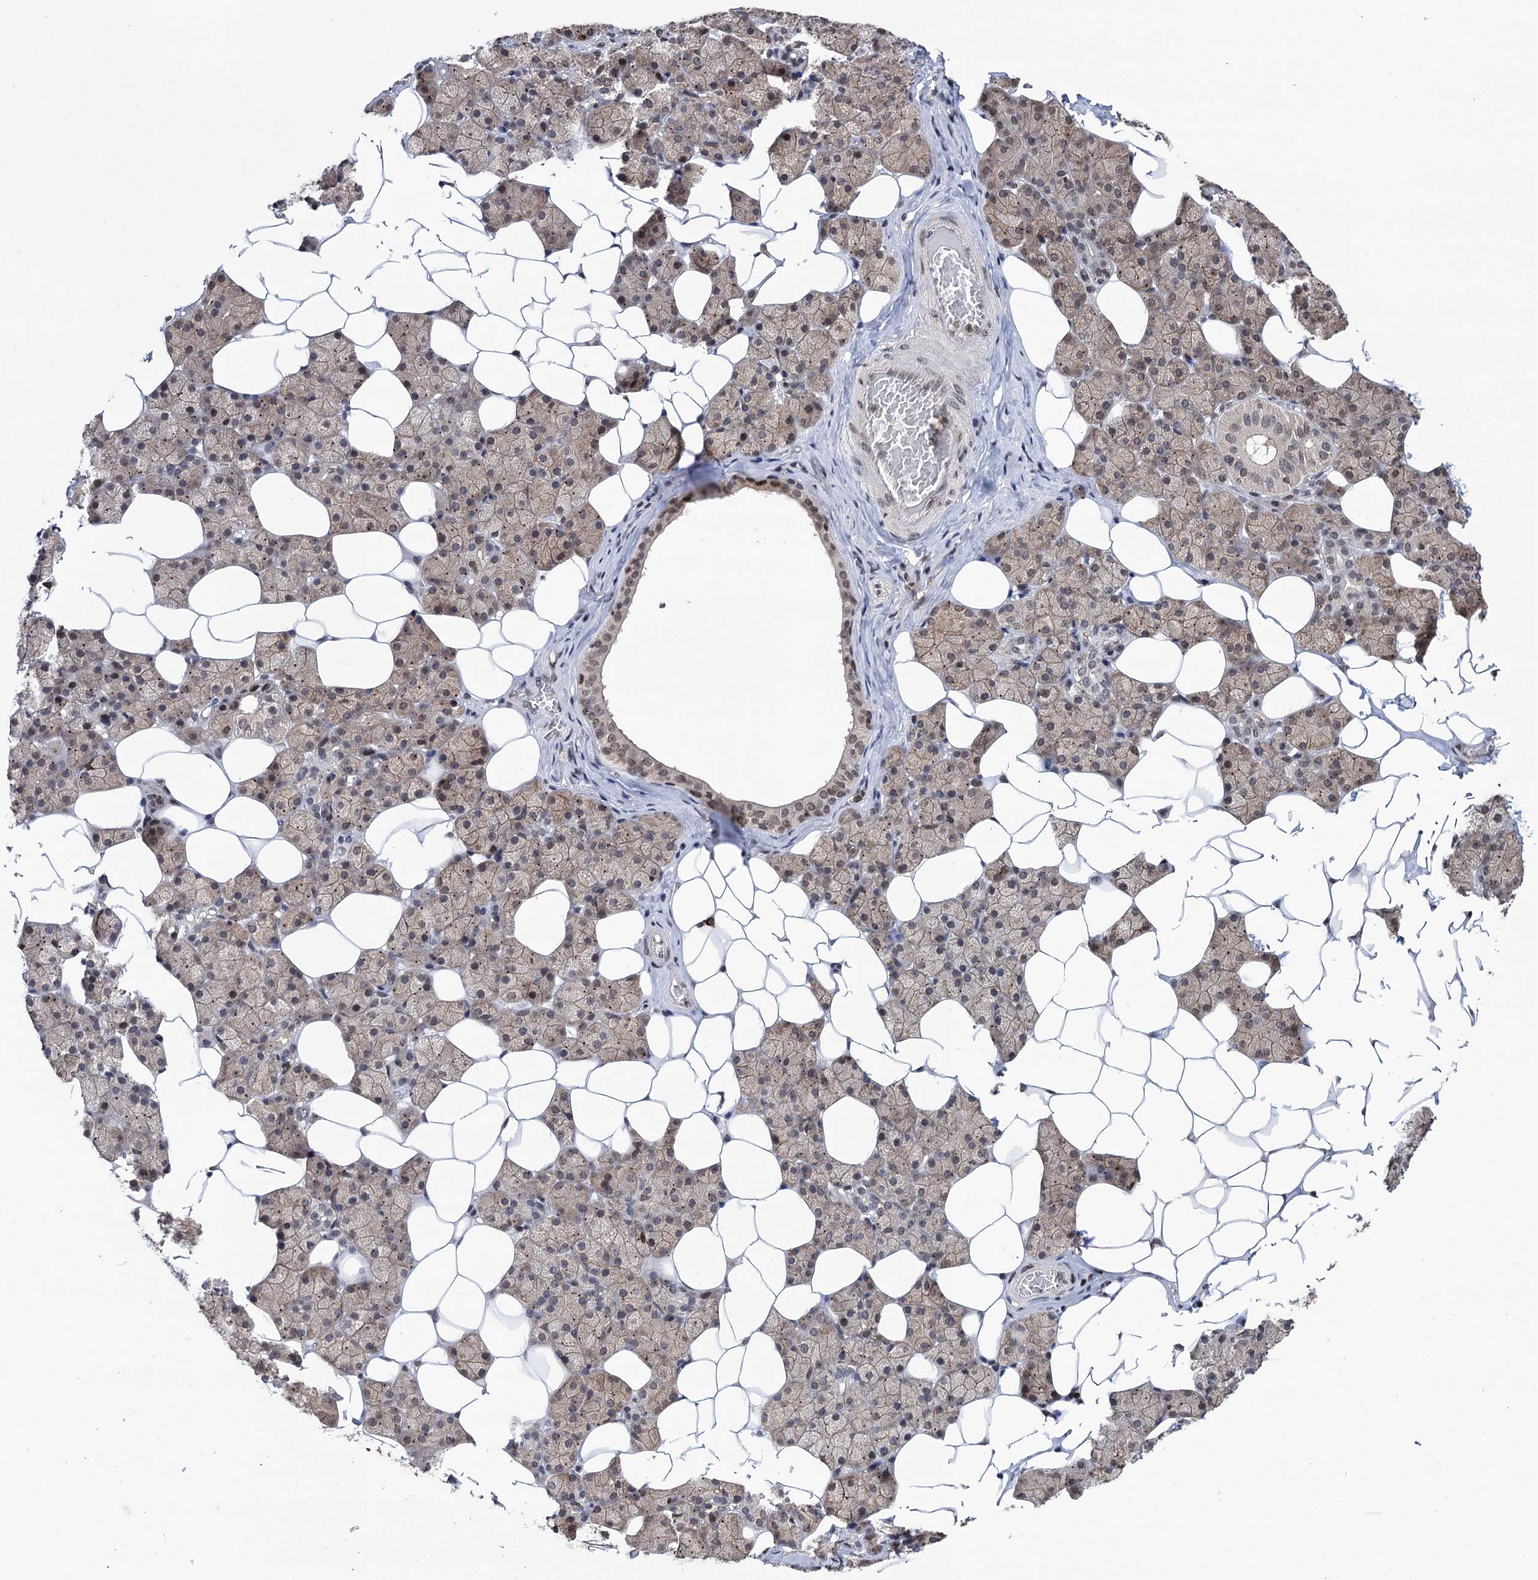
{"staining": {"intensity": "weak", "quantity": "25%-75%", "location": "cytoplasmic/membranous,nuclear"}, "tissue": "salivary gland", "cell_type": "Glandular cells", "image_type": "normal", "snomed": [{"axis": "morphology", "description": "Normal tissue, NOS"}, {"axis": "topography", "description": "Salivary gland"}], "caption": "An IHC image of normal tissue is shown. Protein staining in brown shows weak cytoplasmic/membranous,nuclear positivity in salivary gland within glandular cells.", "gene": "CCDC77", "patient": {"sex": "female", "age": 33}}